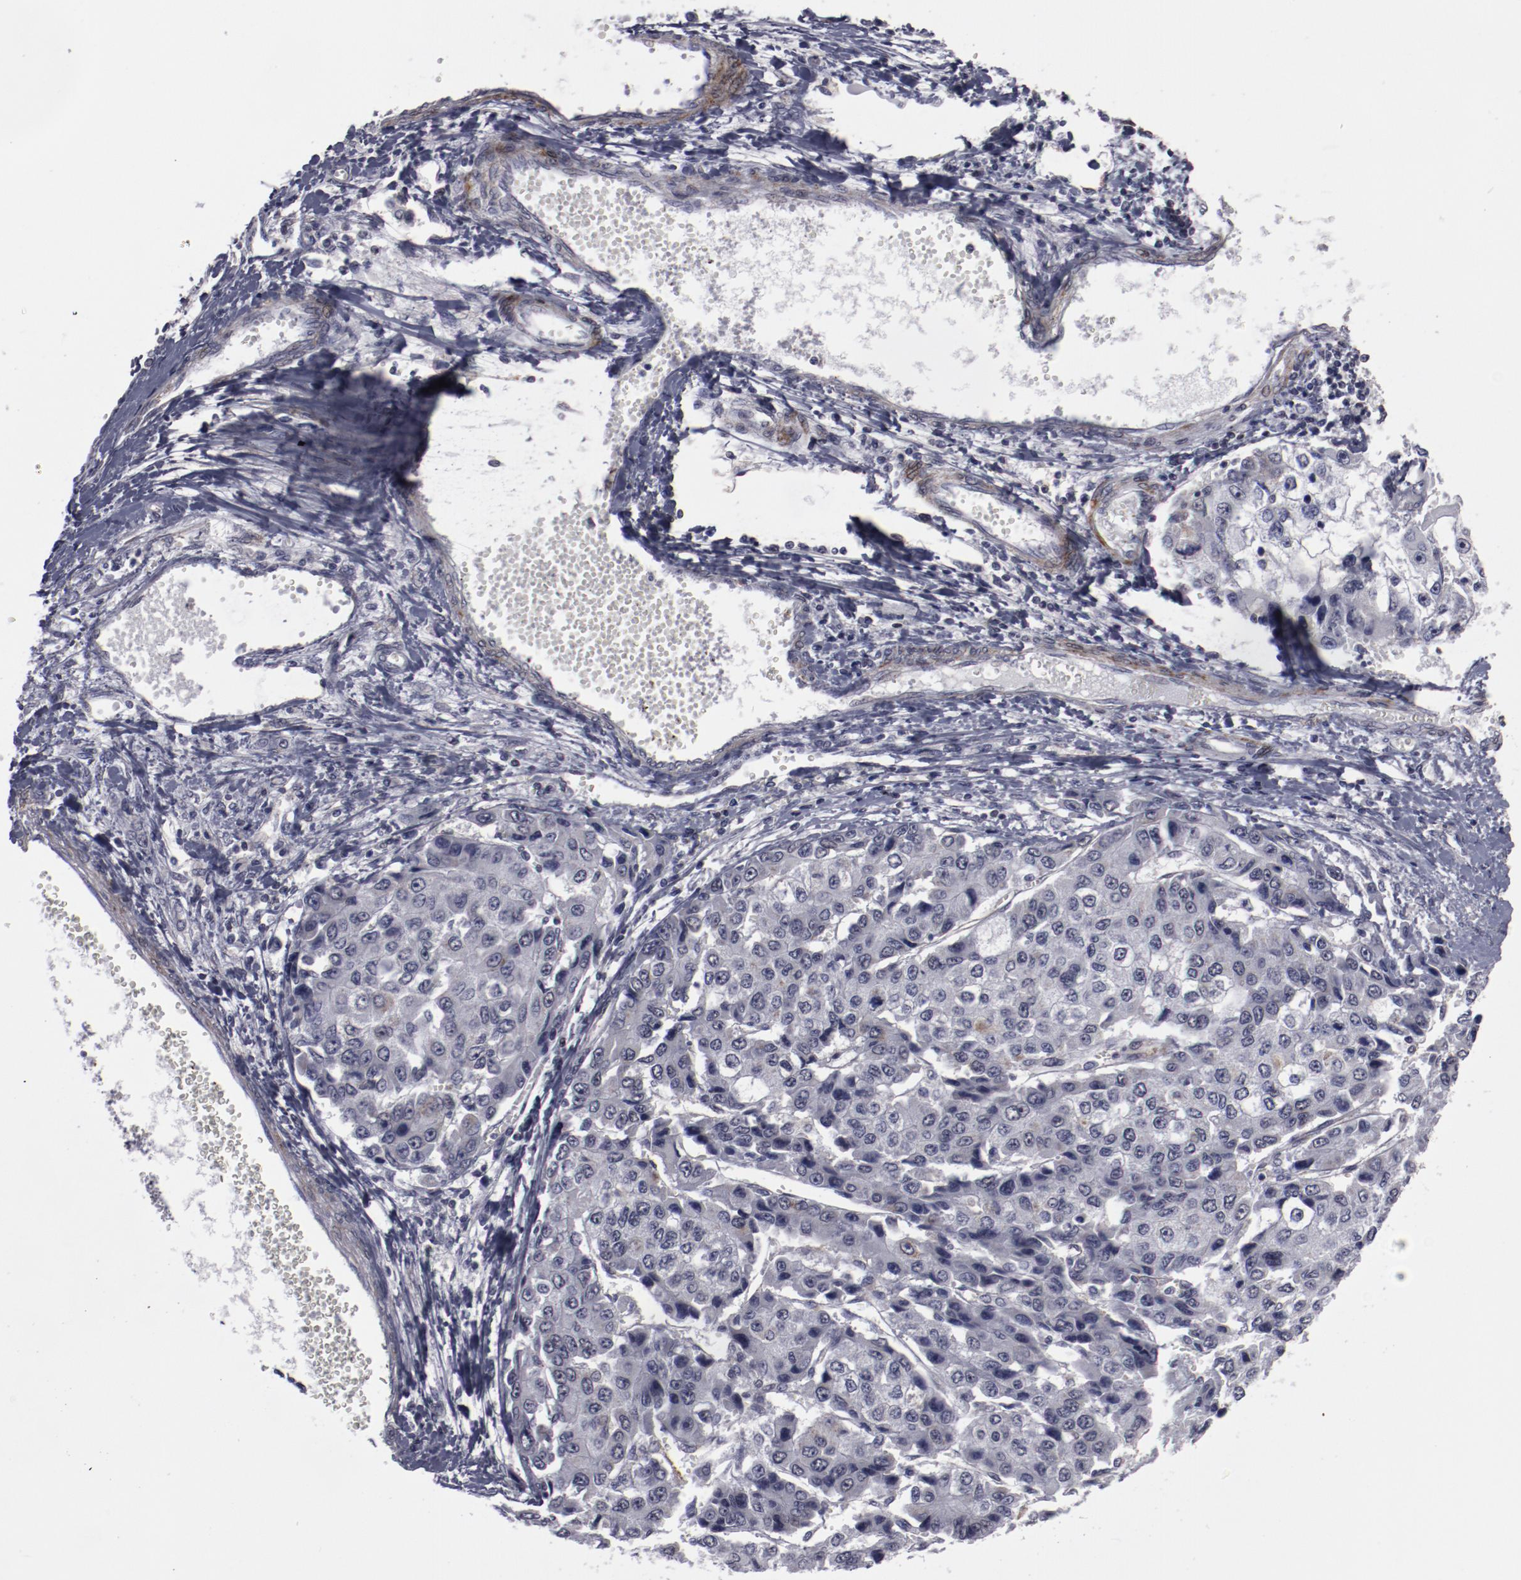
{"staining": {"intensity": "negative", "quantity": "none", "location": "none"}, "tissue": "liver cancer", "cell_type": "Tumor cells", "image_type": "cancer", "snomed": [{"axis": "morphology", "description": "Carcinoma, Hepatocellular, NOS"}, {"axis": "topography", "description": "Liver"}], "caption": "Tumor cells show no significant protein expression in liver cancer.", "gene": "LEF1", "patient": {"sex": "female", "age": 66}}